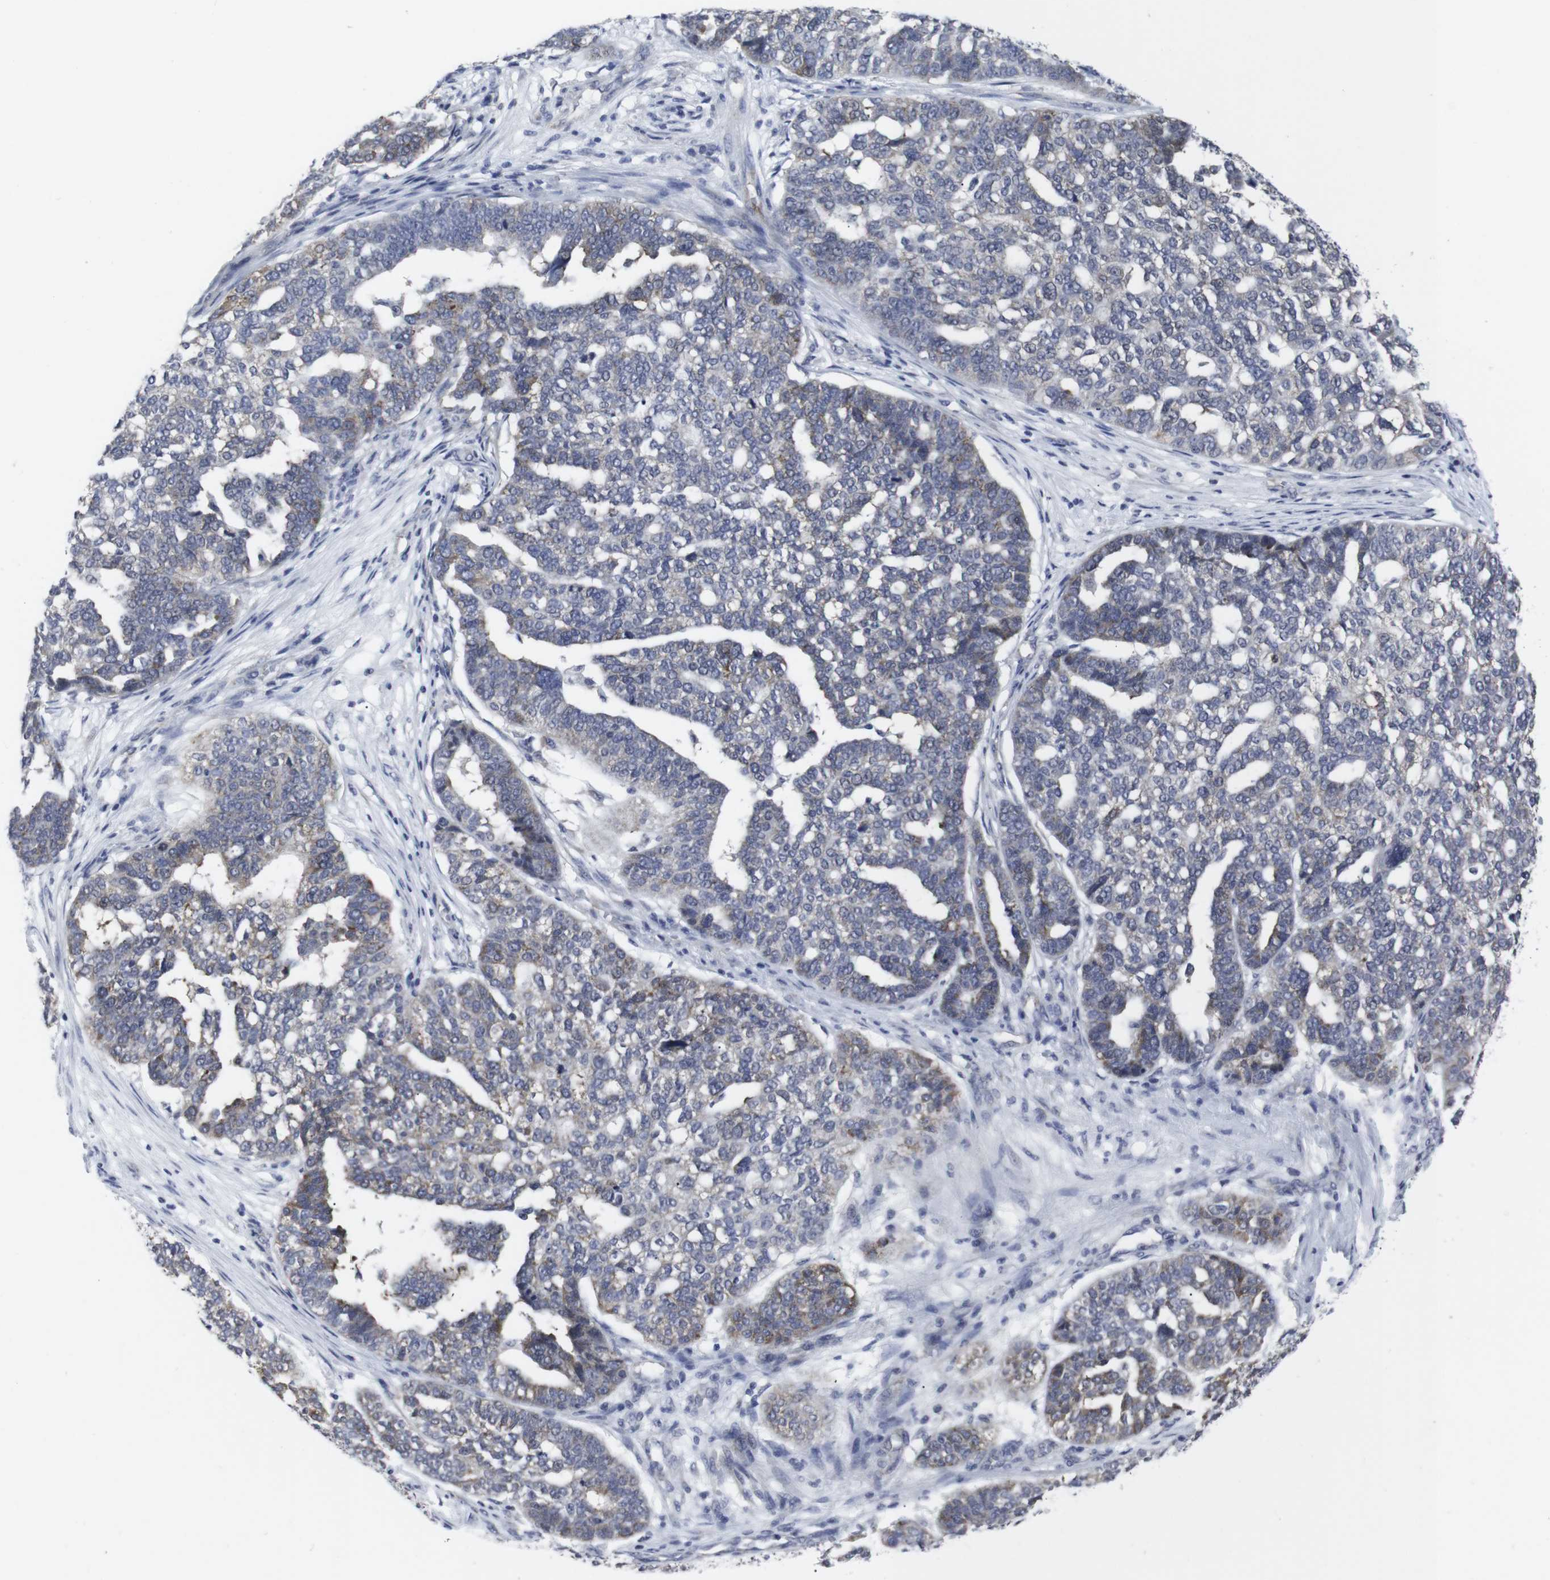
{"staining": {"intensity": "moderate", "quantity": "<25%", "location": "cytoplasmic/membranous"}, "tissue": "ovarian cancer", "cell_type": "Tumor cells", "image_type": "cancer", "snomed": [{"axis": "morphology", "description": "Cystadenocarcinoma, serous, NOS"}, {"axis": "topography", "description": "Ovary"}], "caption": "Ovarian cancer stained with immunohistochemistry reveals moderate cytoplasmic/membranous positivity in approximately <25% of tumor cells.", "gene": "GEMIN2", "patient": {"sex": "female", "age": 59}}